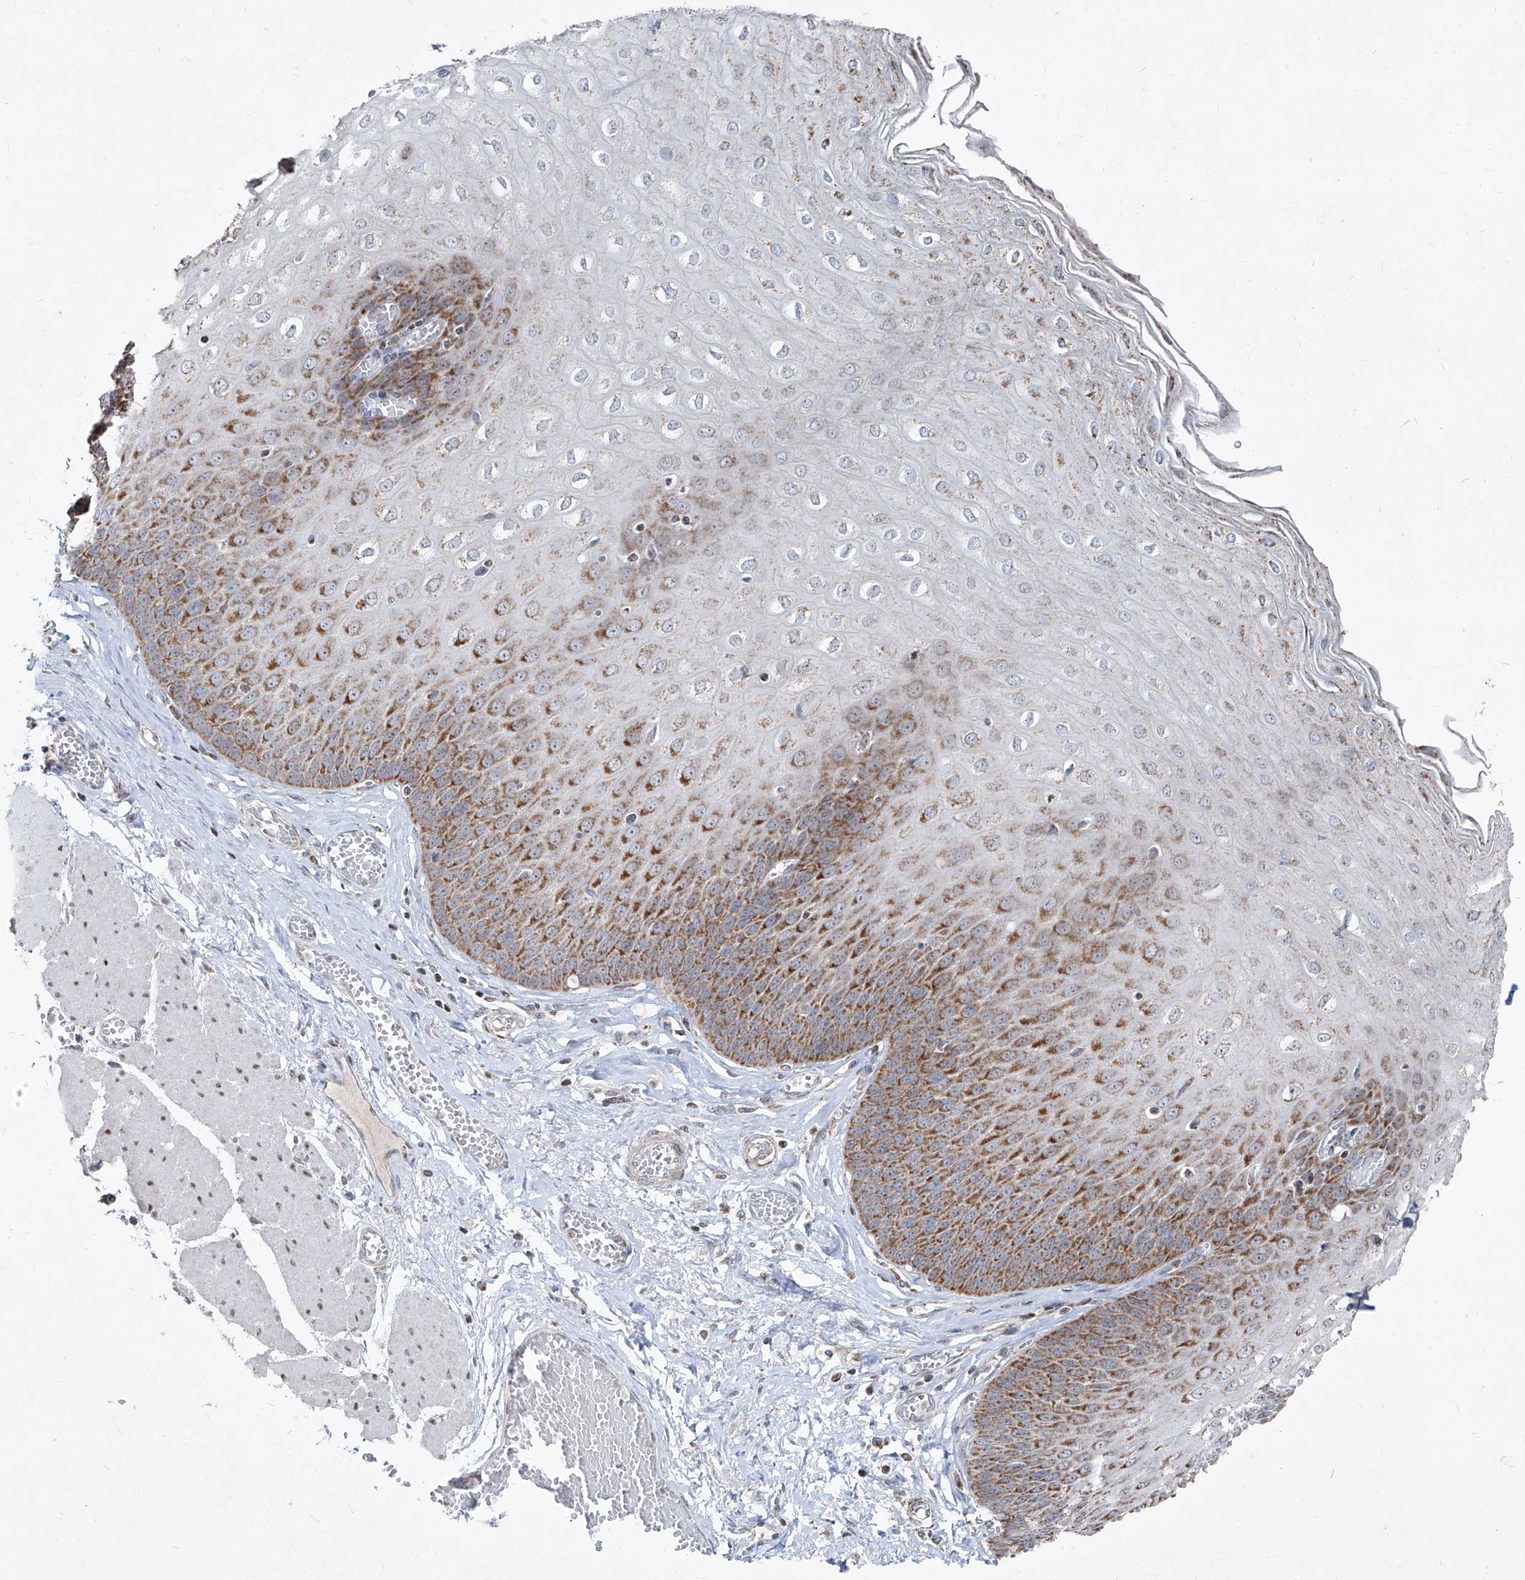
{"staining": {"intensity": "moderate", "quantity": ">75%", "location": "cytoplasmic/membranous"}, "tissue": "esophagus", "cell_type": "Squamous epithelial cells", "image_type": "normal", "snomed": [{"axis": "morphology", "description": "Normal tissue, NOS"}, {"axis": "topography", "description": "Esophagus"}], "caption": "Squamous epithelial cells exhibit moderate cytoplasmic/membranous positivity in about >75% of cells in normal esophagus.", "gene": "NDUFB3", "patient": {"sex": "male", "age": 60}}